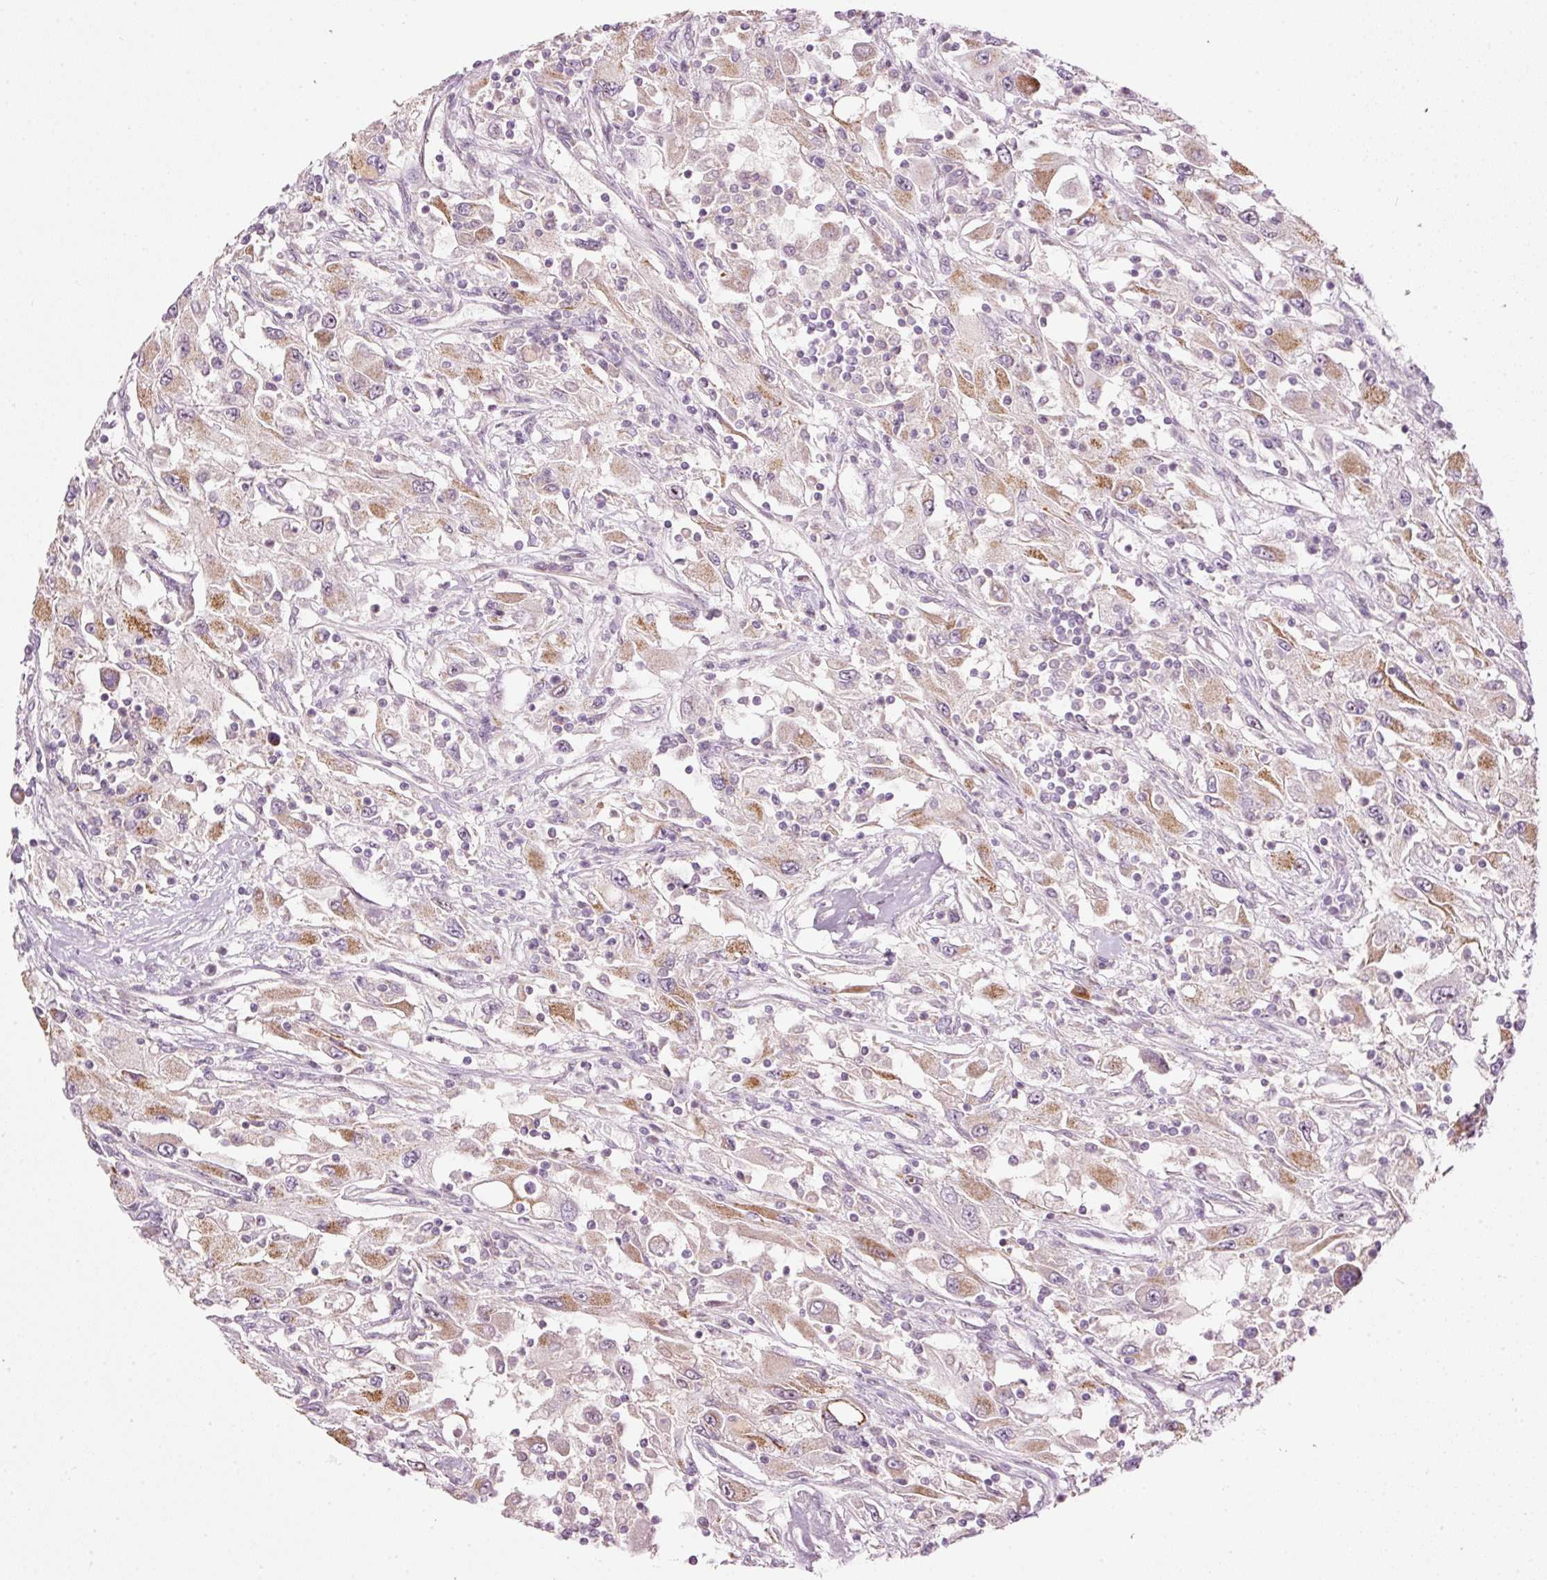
{"staining": {"intensity": "moderate", "quantity": "25%-75%", "location": "cytoplasmic/membranous"}, "tissue": "renal cancer", "cell_type": "Tumor cells", "image_type": "cancer", "snomed": [{"axis": "morphology", "description": "Adenocarcinoma, NOS"}, {"axis": "topography", "description": "Kidney"}], "caption": "Immunohistochemical staining of human renal adenocarcinoma reveals medium levels of moderate cytoplasmic/membranous protein staining in about 25%-75% of tumor cells.", "gene": "CDC20B", "patient": {"sex": "female", "age": 67}}